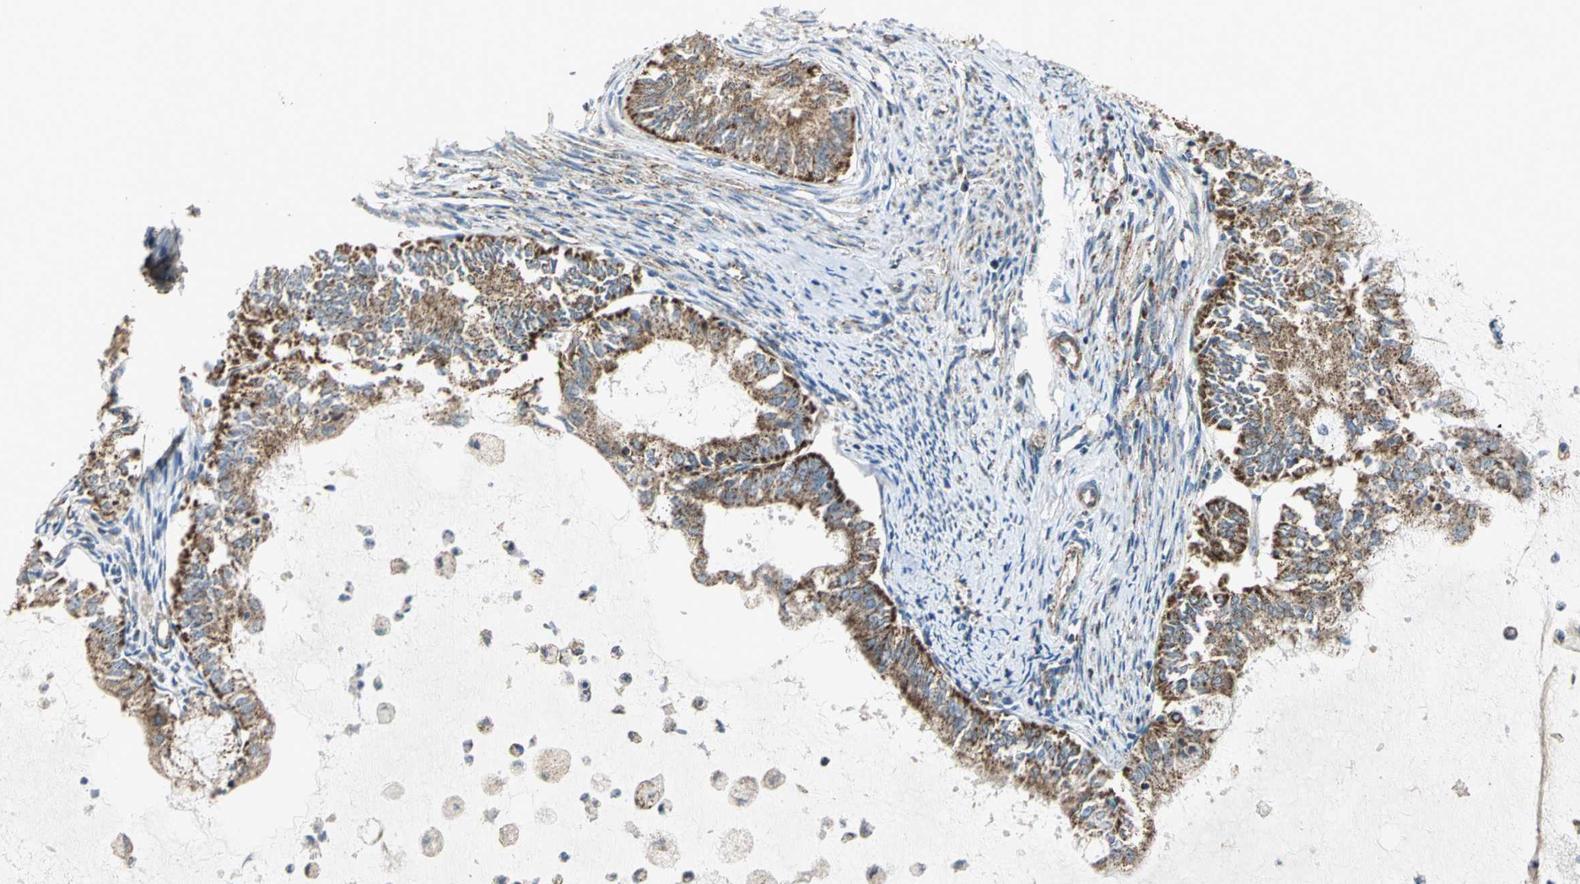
{"staining": {"intensity": "strong", "quantity": ">75%", "location": "cytoplasmic/membranous"}, "tissue": "endometrial cancer", "cell_type": "Tumor cells", "image_type": "cancer", "snomed": [{"axis": "morphology", "description": "Adenocarcinoma, NOS"}, {"axis": "topography", "description": "Endometrium"}], "caption": "Tumor cells display strong cytoplasmic/membranous staining in approximately >75% of cells in adenocarcinoma (endometrial).", "gene": "MRPS22", "patient": {"sex": "female", "age": 86}}